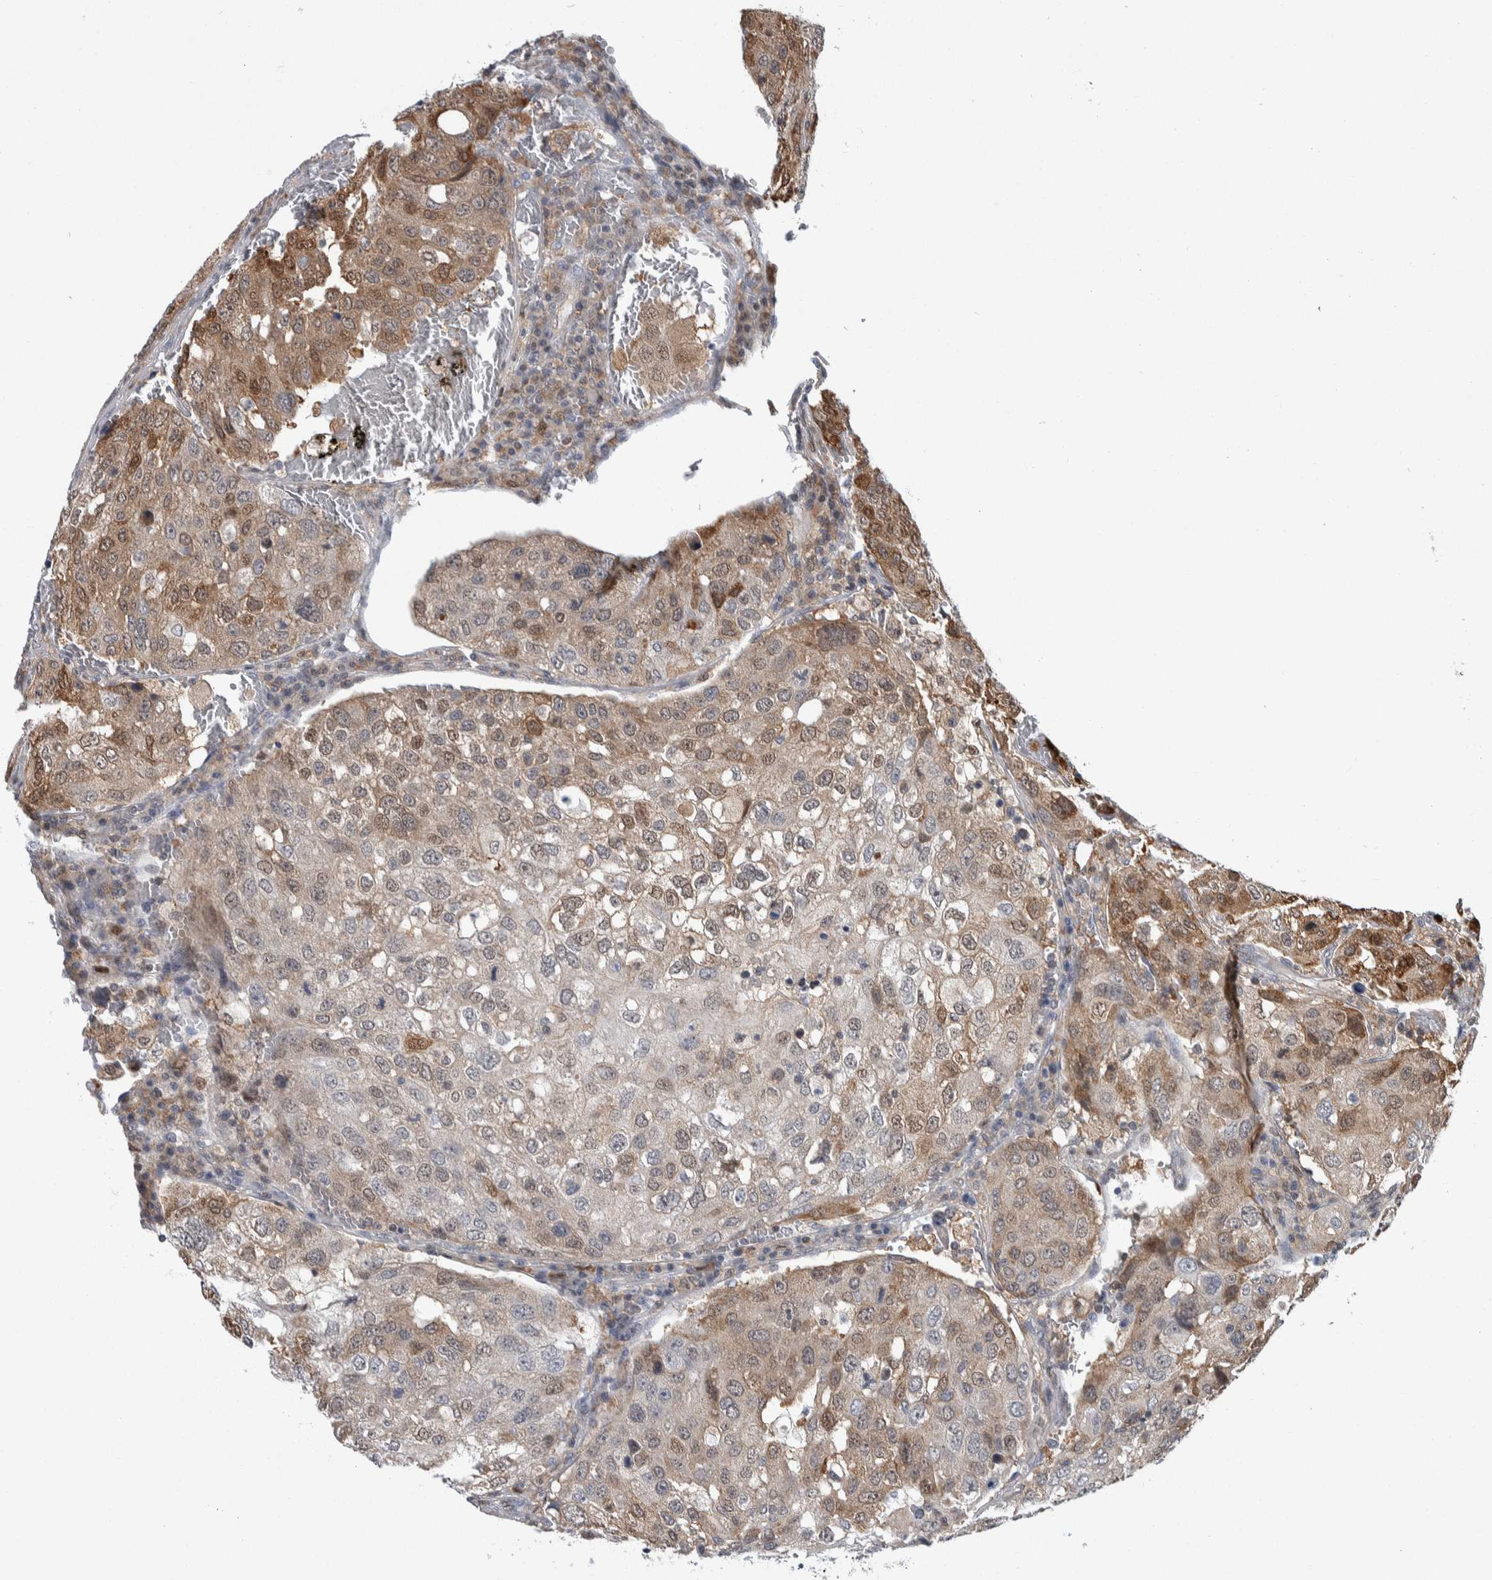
{"staining": {"intensity": "weak", "quantity": "25%-75%", "location": "cytoplasmic/membranous"}, "tissue": "urothelial cancer", "cell_type": "Tumor cells", "image_type": "cancer", "snomed": [{"axis": "morphology", "description": "Urothelial carcinoma, High grade"}, {"axis": "topography", "description": "Lymph node"}, {"axis": "topography", "description": "Urinary bladder"}], "caption": "This histopathology image shows immunohistochemistry (IHC) staining of human urothelial cancer, with low weak cytoplasmic/membranous expression in approximately 25%-75% of tumor cells.", "gene": "PTPA", "patient": {"sex": "male", "age": 51}}